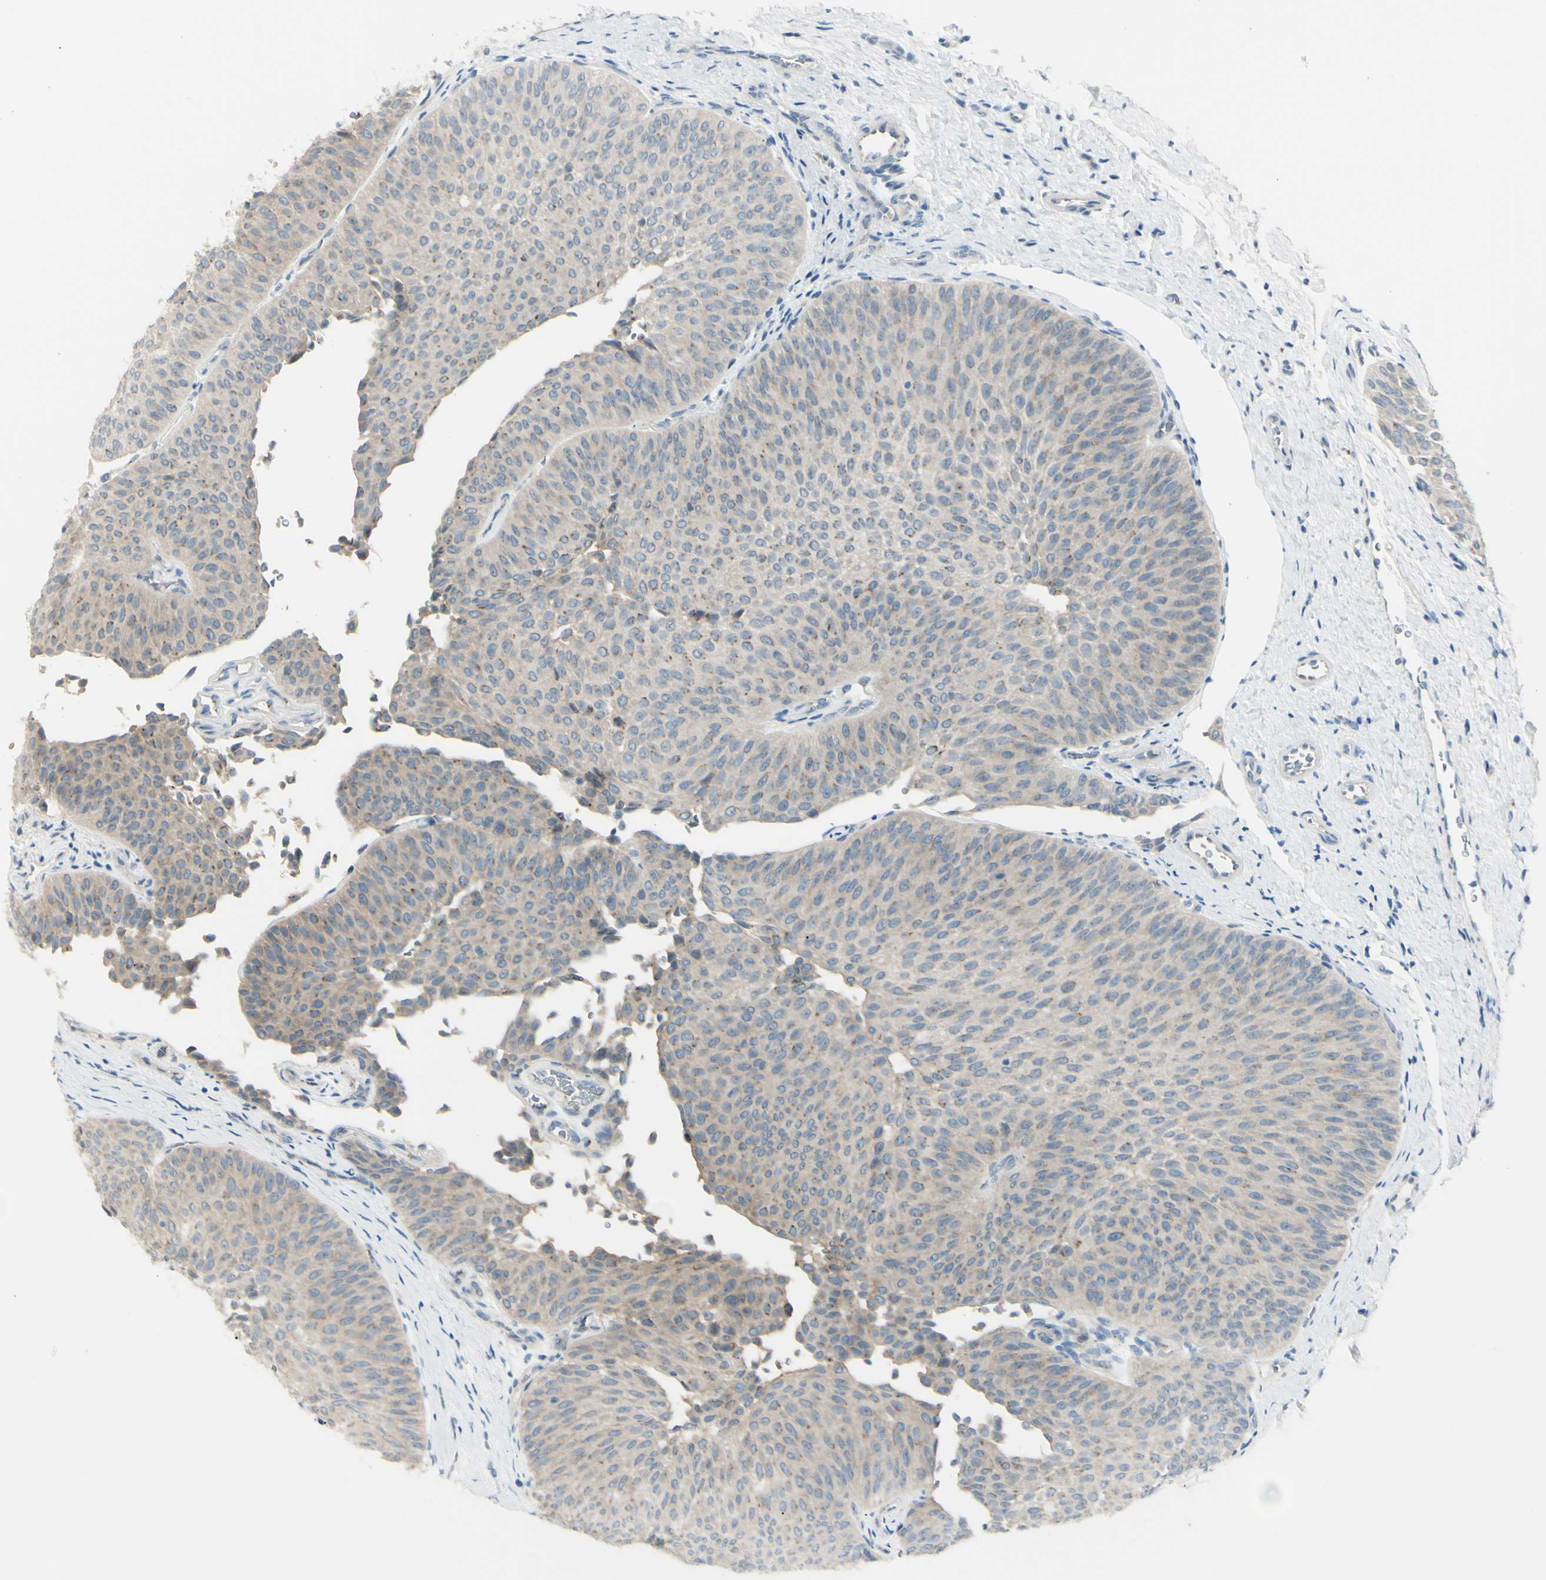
{"staining": {"intensity": "weak", "quantity": "25%-75%", "location": "cytoplasmic/membranous"}, "tissue": "urothelial cancer", "cell_type": "Tumor cells", "image_type": "cancer", "snomed": [{"axis": "morphology", "description": "Urothelial carcinoma, Low grade"}, {"axis": "topography", "description": "Urinary bladder"}], "caption": "A low amount of weak cytoplasmic/membranous positivity is present in approximately 25%-75% of tumor cells in low-grade urothelial carcinoma tissue. (brown staining indicates protein expression, while blue staining denotes nuclei).", "gene": "B4GALT1", "patient": {"sex": "female", "age": 60}}